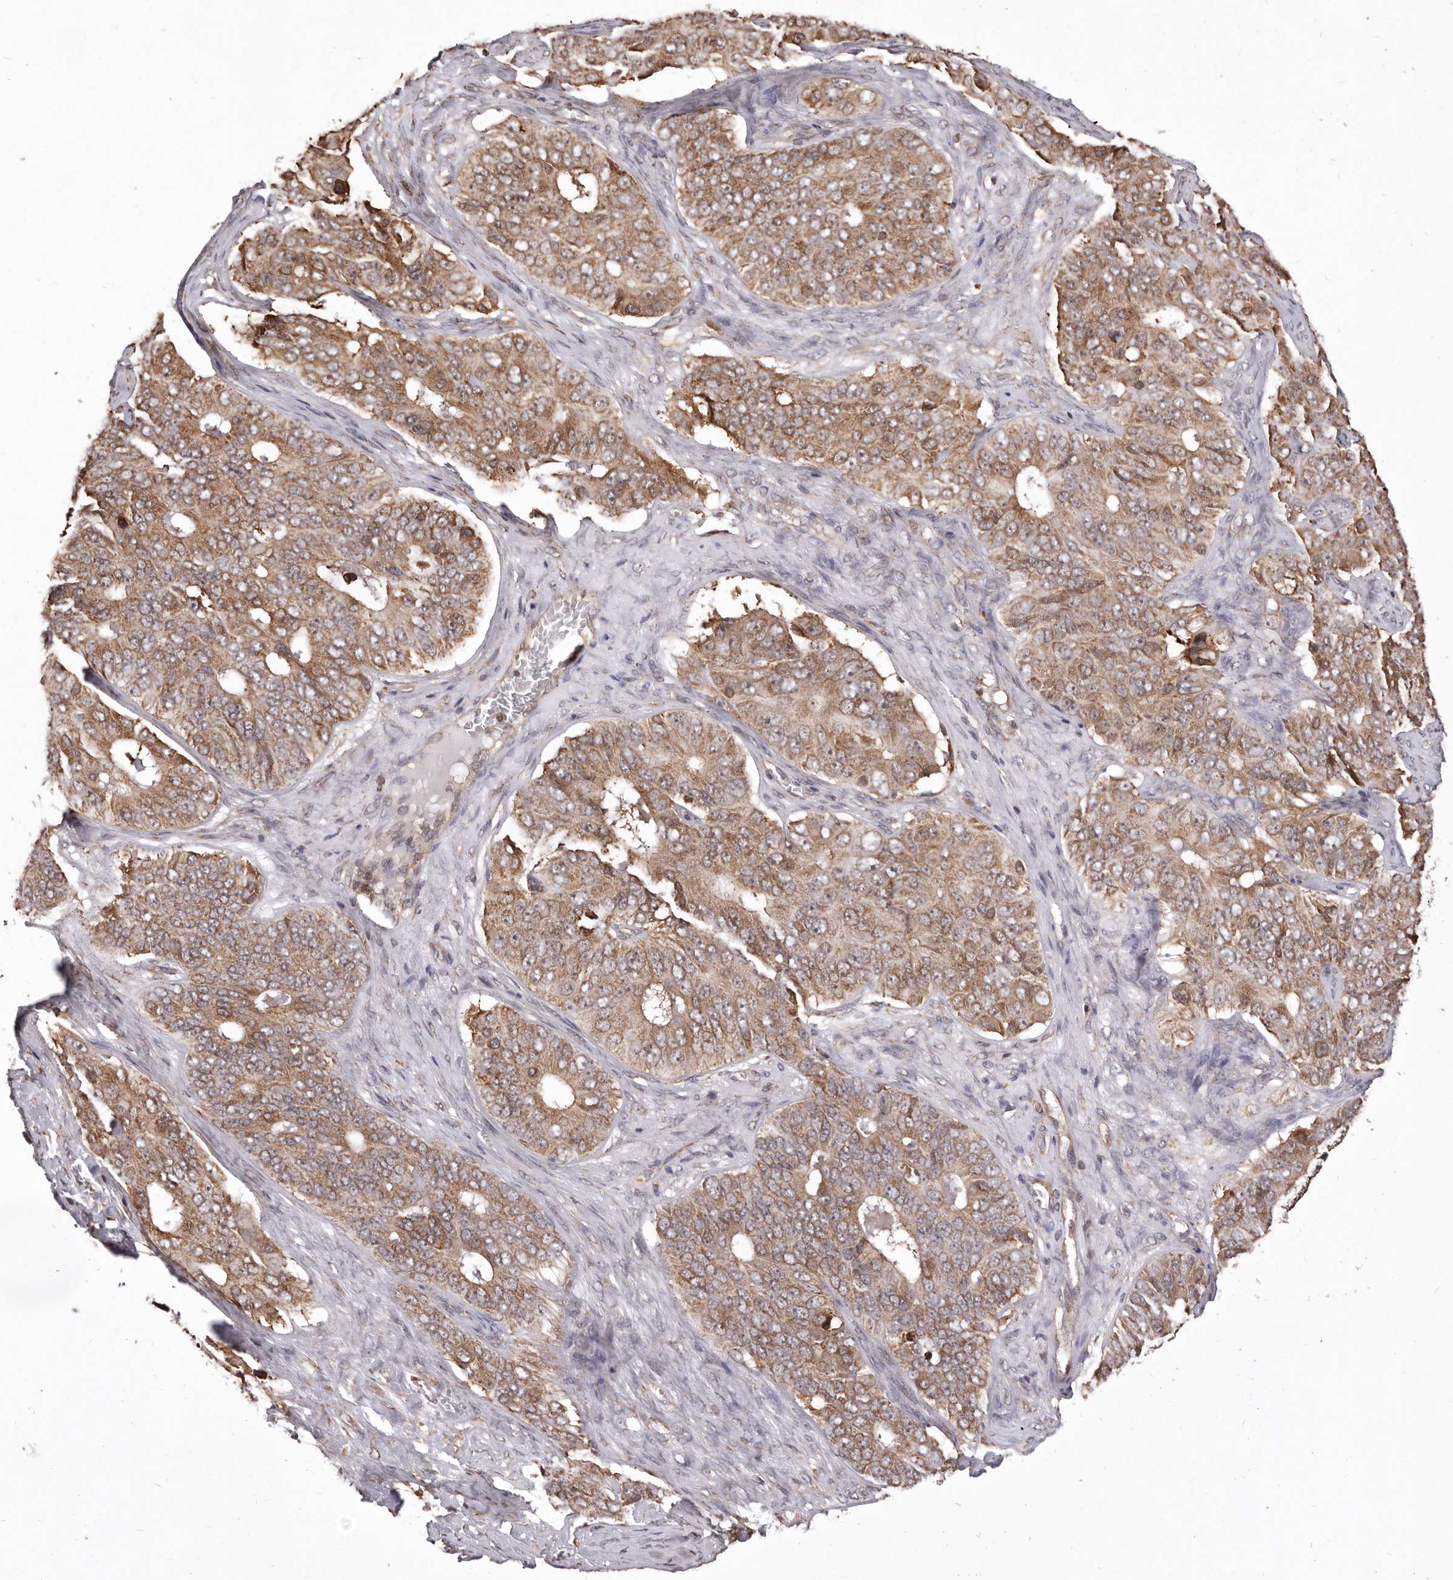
{"staining": {"intensity": "moderate", "quantity": ">75%", "location": "cytoplasmic/membranous"}, "tissue": "ovarian cancer", "cell_type": "Tumor cells", "image_type": "cancer", "snomed": [{"axis": "morphology", "description": "Carcinoma, endometroid"}, {"axis": "topography", "description": "Ovary"}], "caption": "This image reveals immunohistochemistry staining of human endometroid carcinoma (ovarian), with medium moderate cytoplasmic/membranous staining in about >75% of tumor cells.", "gene": "RRM2B", "patient": {"sex": "female", "age": 51}}